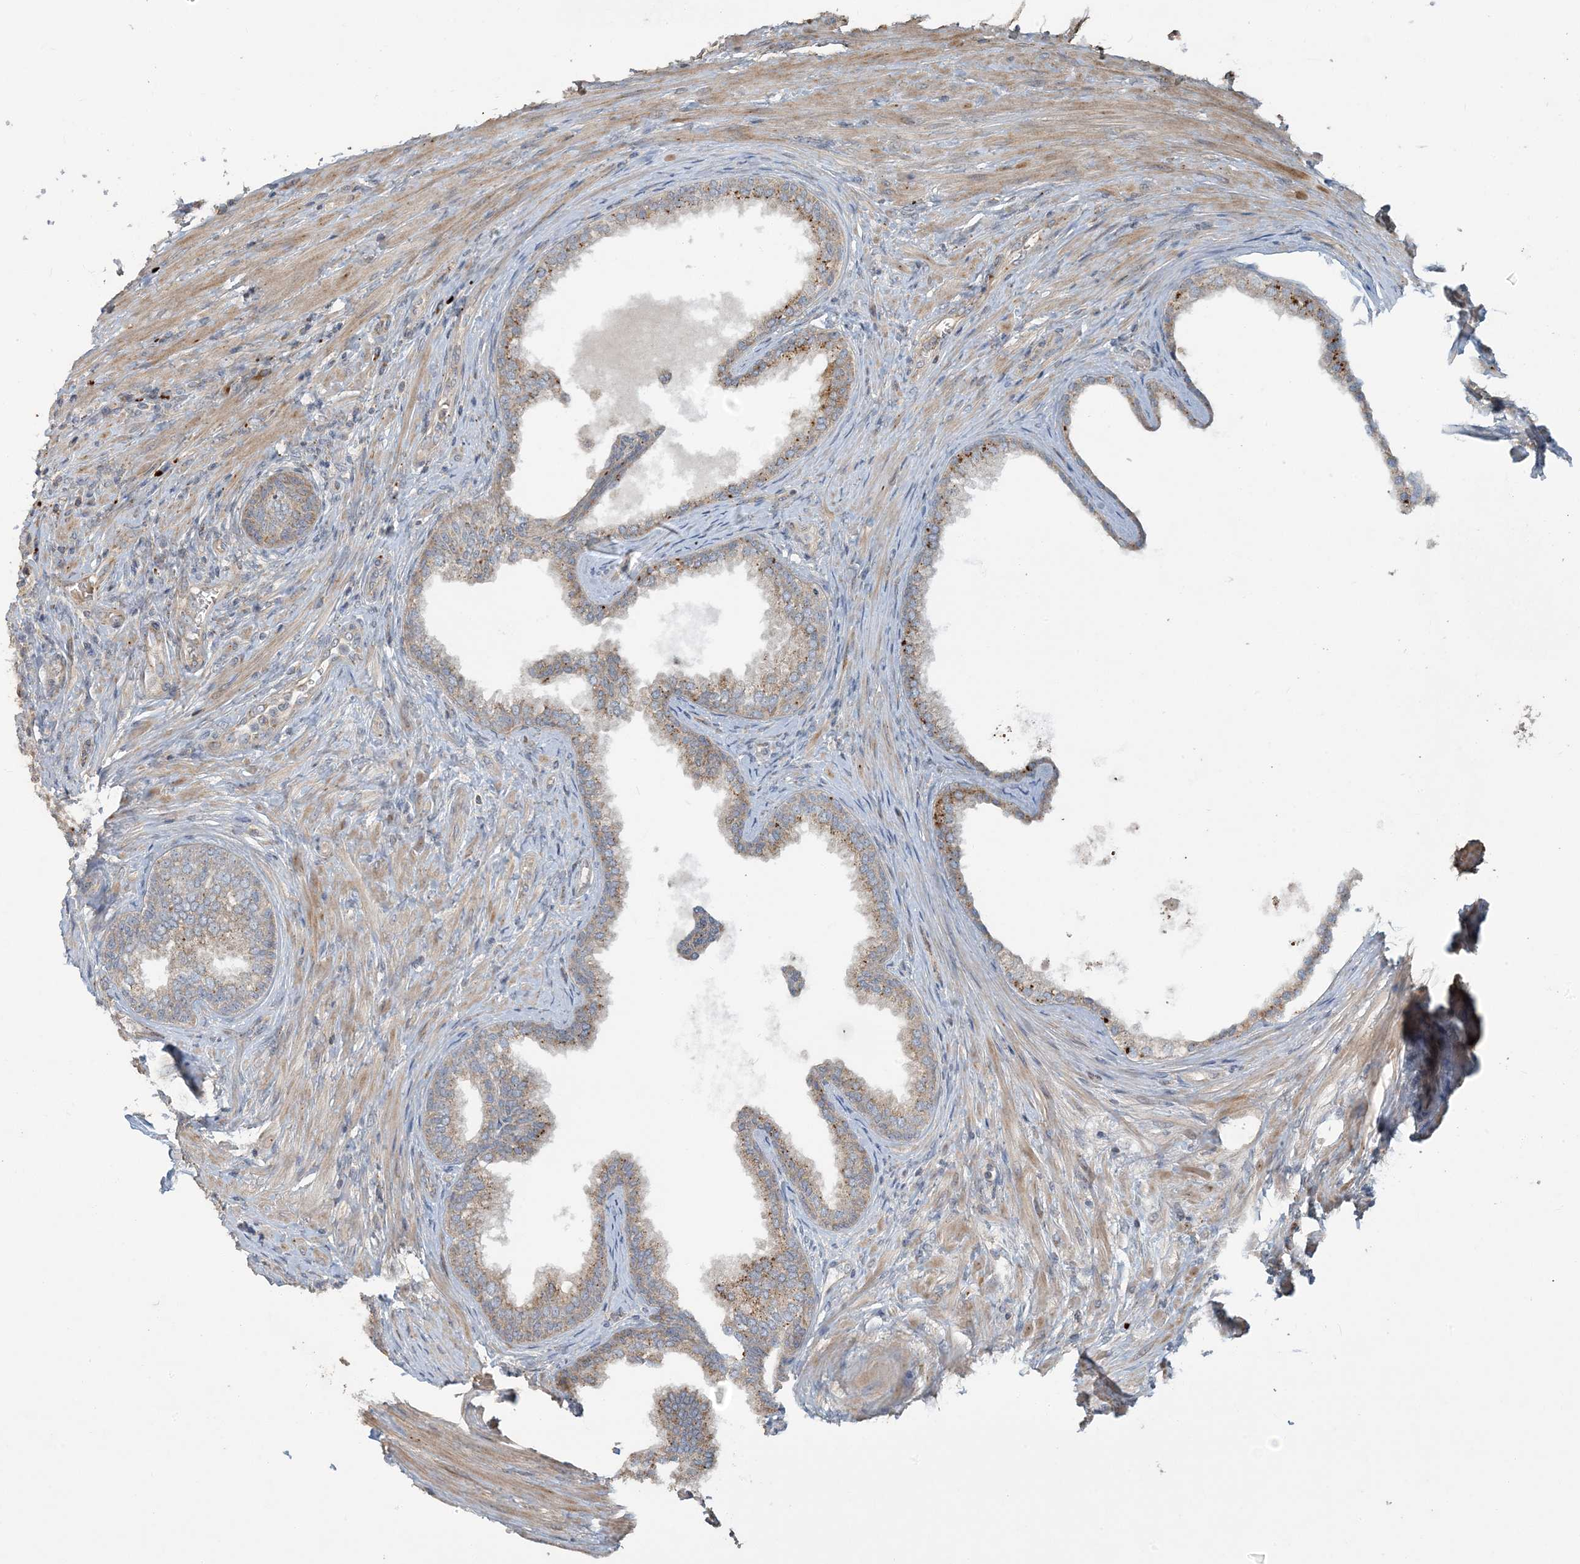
{"staining": {"intensity": "moderate", "quantity": "25%-75%", "location": "cytoplasmic/membranous"}, "tissue": "prostate", "cell_type": "Glandular cells", "image_type": "normal", "snomed": [{"axis": "morphology", "description": "Normal tissue, NOS"}, {"axis": "topography", "description": "Prostate"}], "caption": "High-magnification brightfield microscopy of normal prostate stained with DAB (brown) and counterstained with hematoxylin (blue). glandular cells exhibit moderate cytoplasmic/membranous staining is identified in about25%-75% of cells.", "gene": "LTN1", "patient": {"sex": "male", "age": 76}}